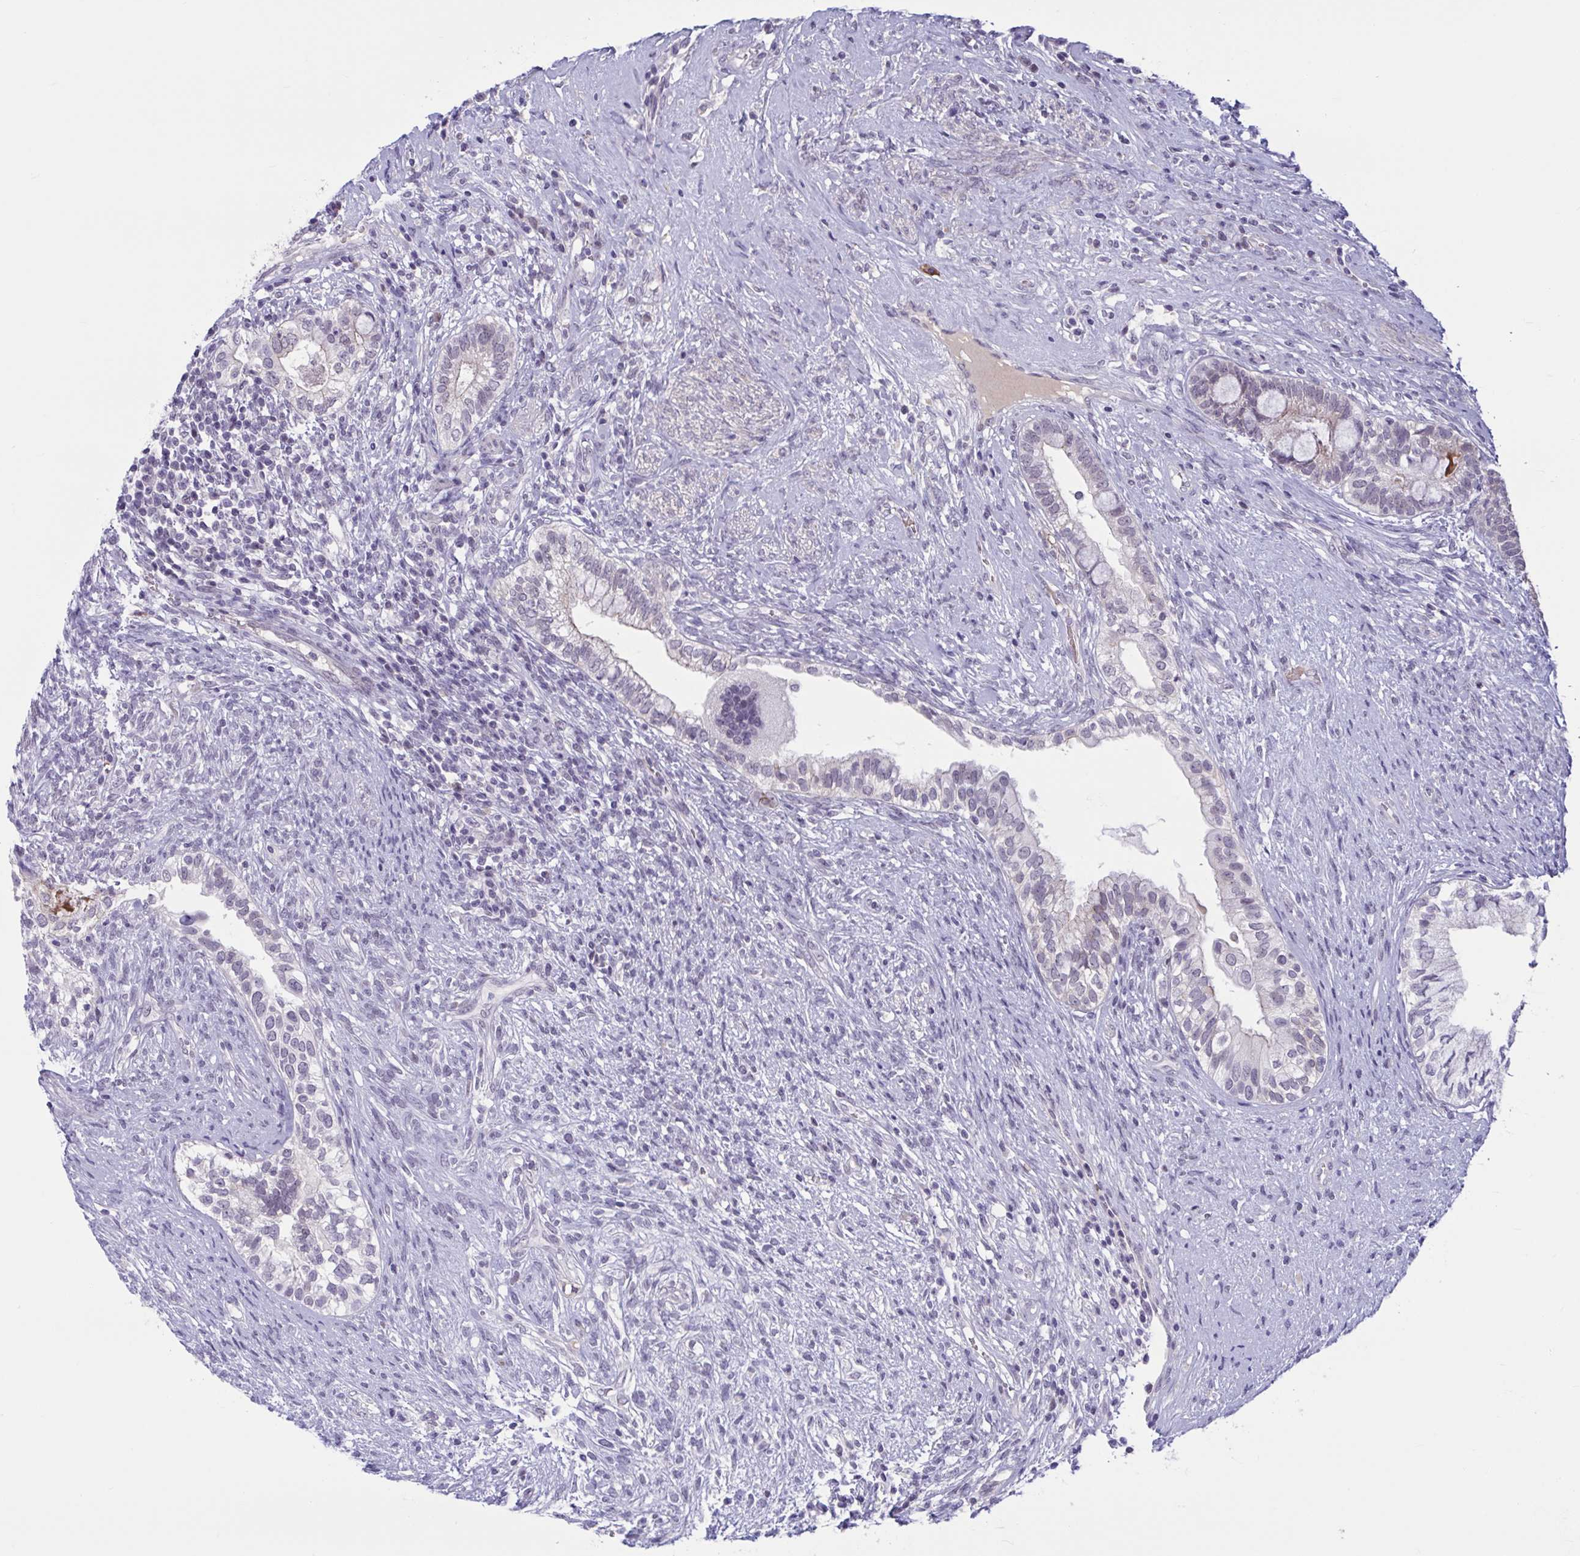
{"staining": {"intensity": "moderate", "quantity": "<25%", "location": "cytoplasmic/membranous"}, "tissue": "testis cancer", "cell_type": "Tumor cells", "image_type": "cancer", "snomed": [{"axis": "morphology", "description": "Seminoma, NOS"}, {"axis": "morphology", "description": "Carcinoma, Embryonal, NOS"}, {"axis": "topography", "description": "Testis"}], "caption": "Protein expression analysis of human testis embryonal carcinoma reveals moderate cytoplasmic/membranous staining in approximately <25% of tumor cells.", "gene": "CNGB3", "patient": {"sex": "male", "age": 41}}